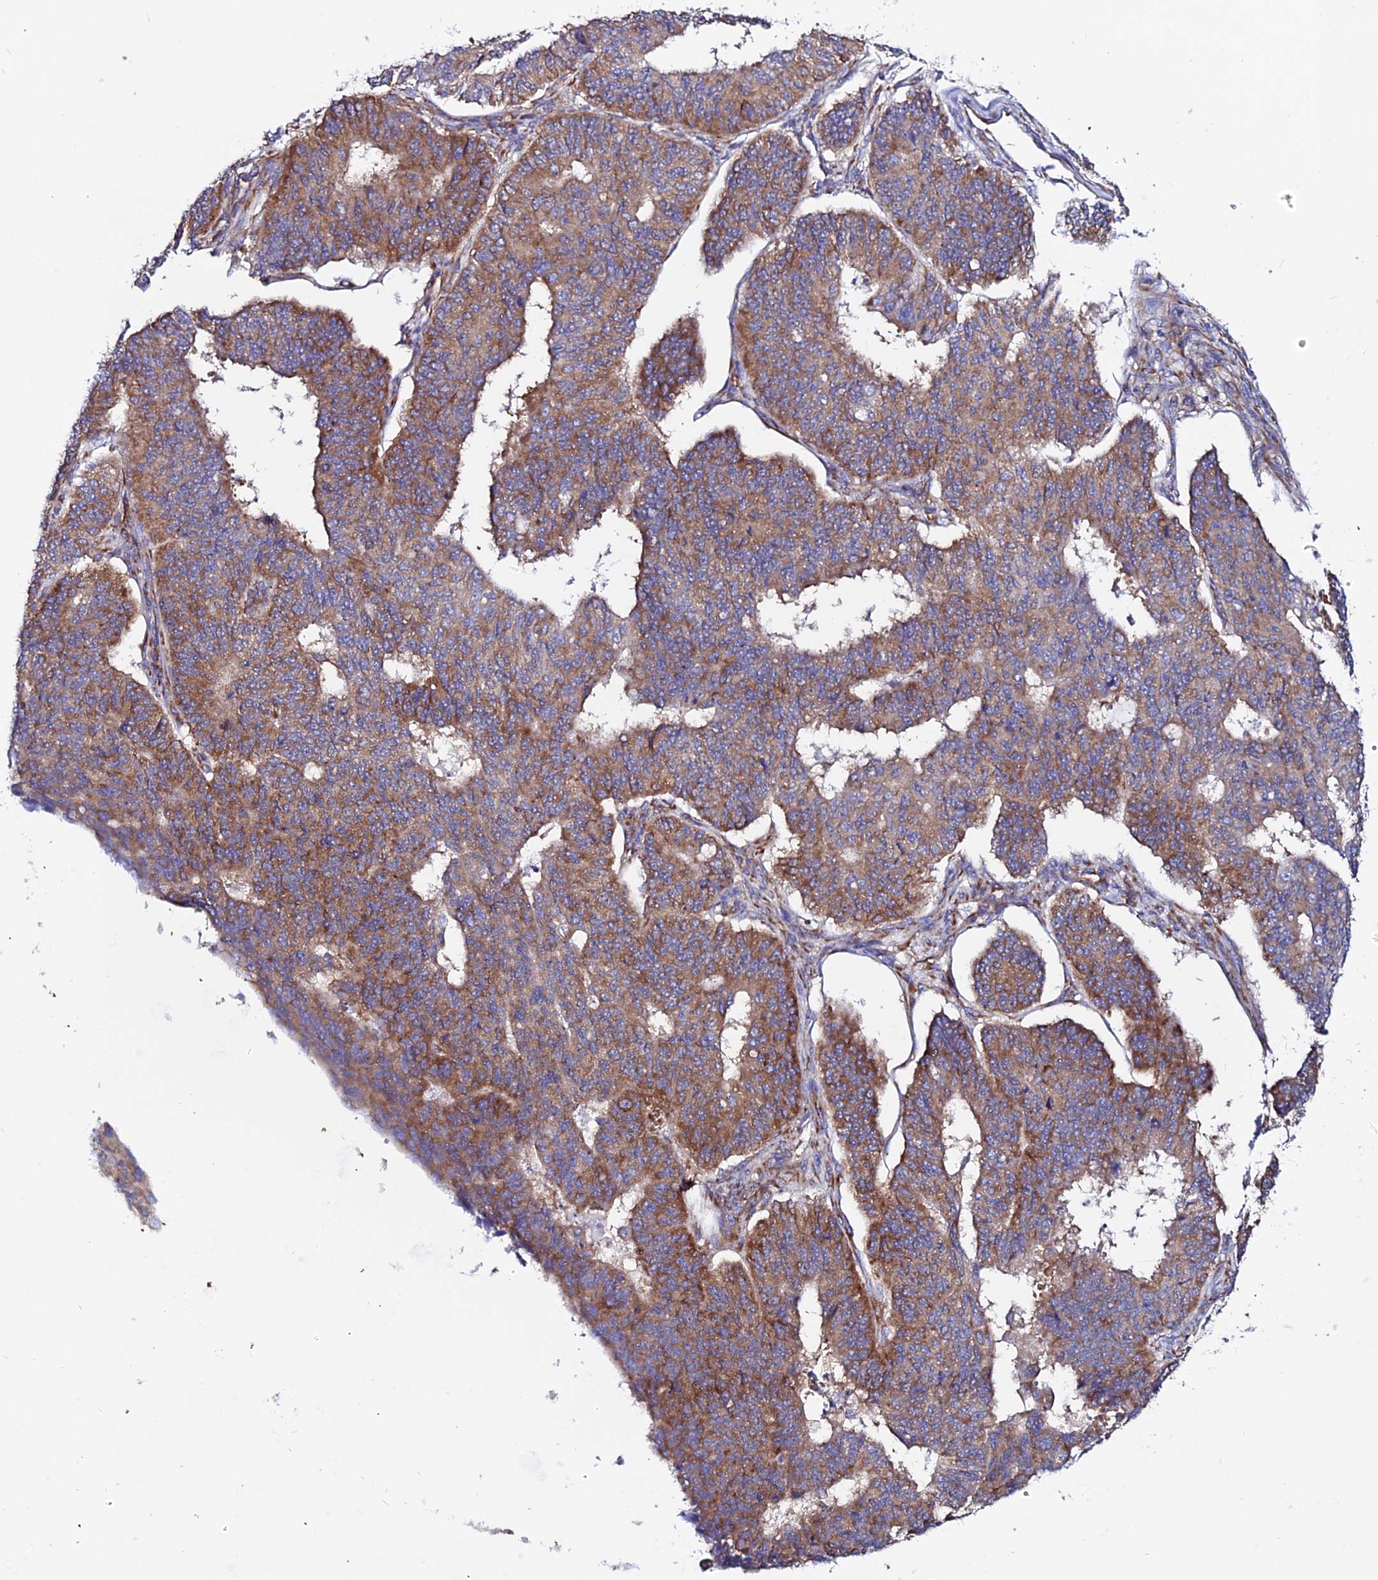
{"staining": {"intensity": "moderate", "quantity": ">75%", "location": "cytoplasmic/membranous"}, "tissue": "endometrial cancer", "cell_type": "Tumor cells", "image_type": "cancer", "snomed": [{"axis": "morphology", "description": "Adenocarcinoma, NOS"}, {"axis": "topography", "description": "Endometrium"}], "caption": "Immunohistochemistry (IHC) of human endometrial cancer (adenocarcinoma) displays medium levels of moderate cytoplasmic/membranous expression in about >75% of tumor cells.", "gene": "EEF1G", "patient": {"sex": "female", "age": 32}}